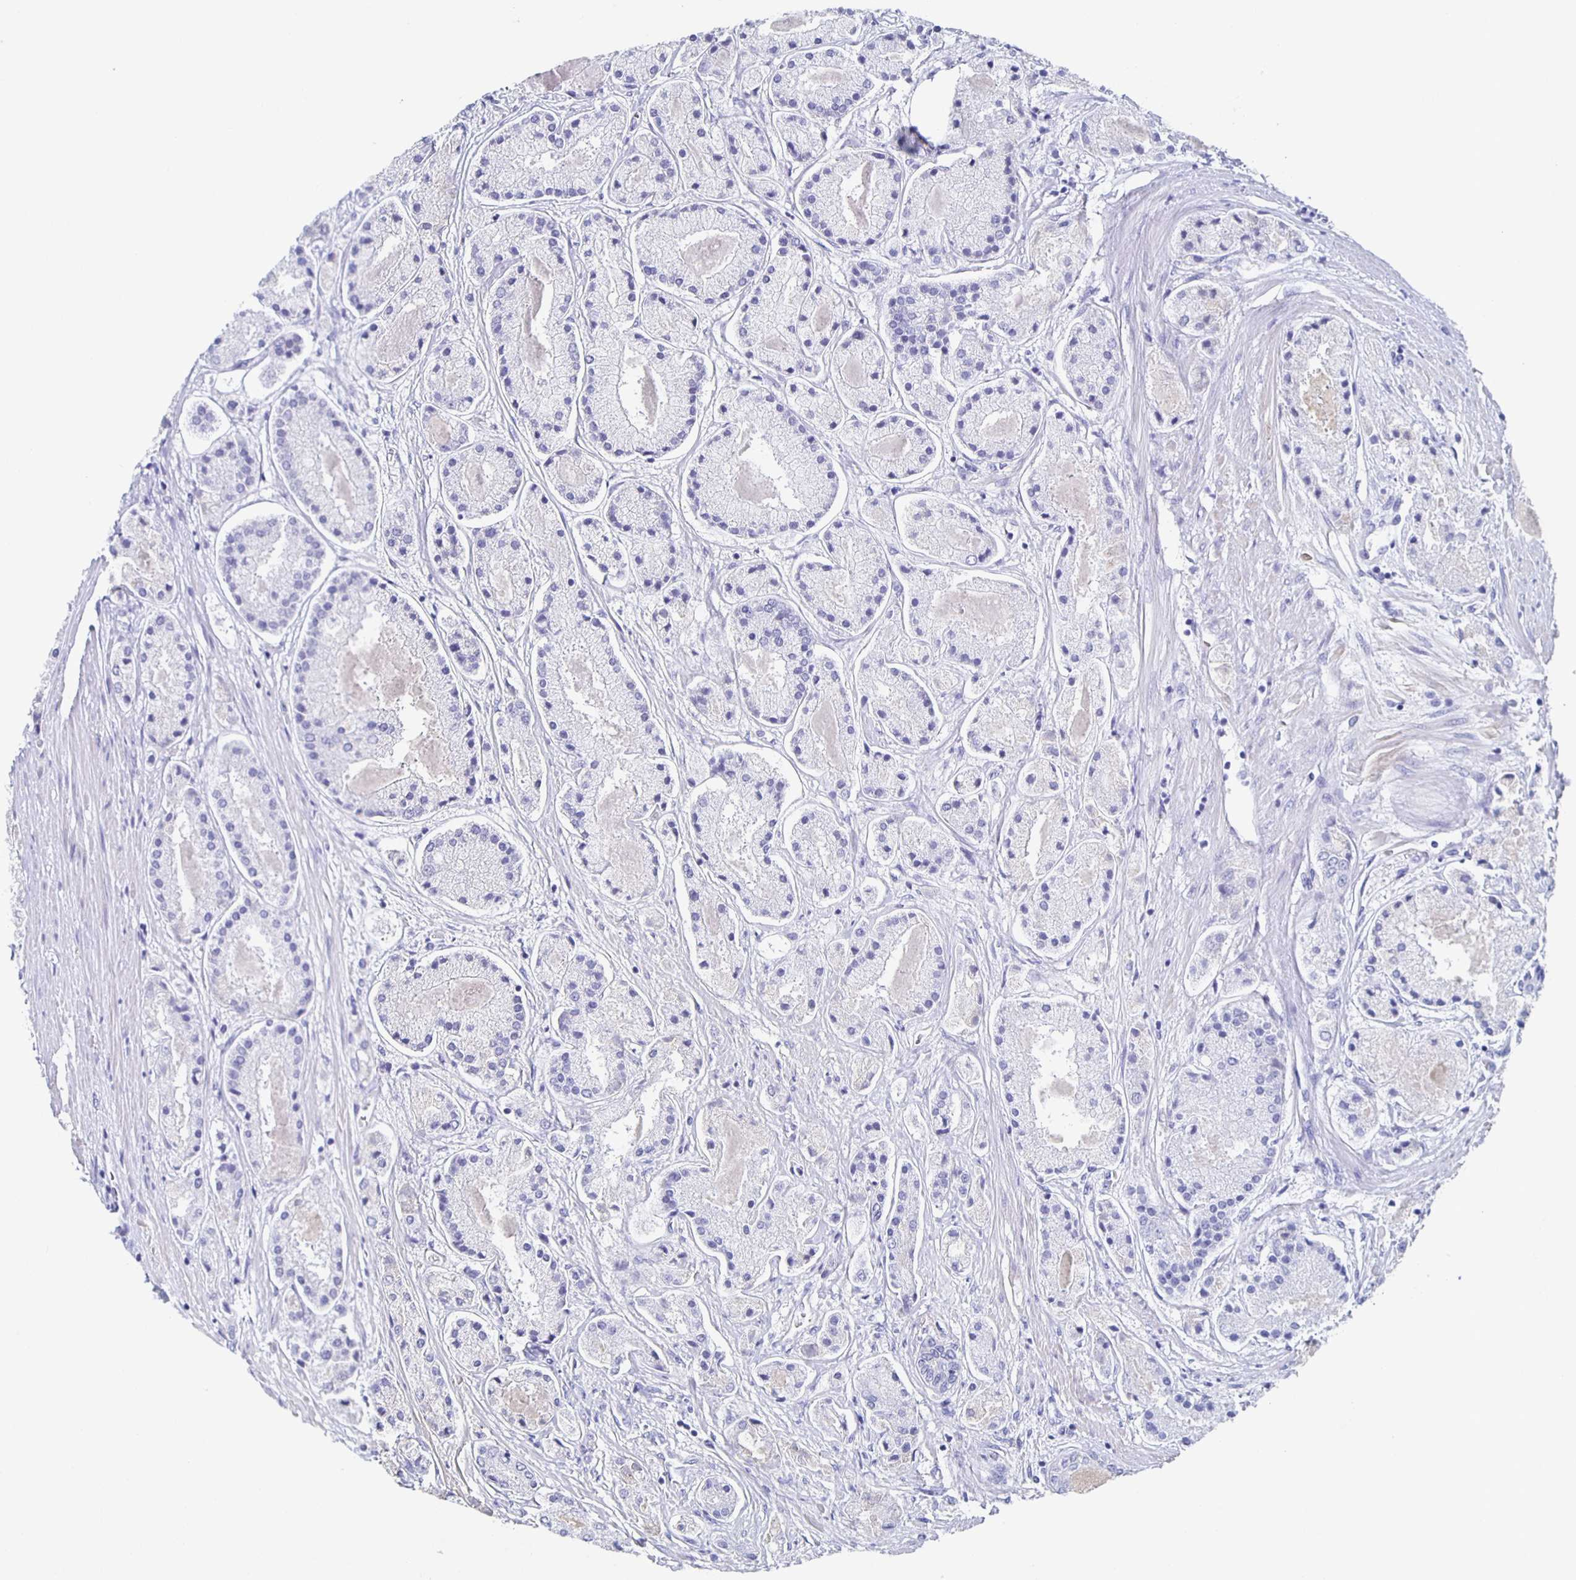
{"staining": {"intensity": "negative", "quantity": "none", "location": "none"}, "tissue": "prostate cancer", "cell_type": "Tumor cells", "image_type": "cancer", "snomed": [{"axis": "morphology", "description": "Adenocarcinoma, High grade"}, {"axis": "topography", "description": "Prostate"}], "caption": "Human prostate cancer (adenocarcinoma (high-grade)) stained for a protein using immunohistochemistry demonstrates no positivity in tumor cells.", "gene": "FGA", "patient": {"sex": "male", "age": 67}}